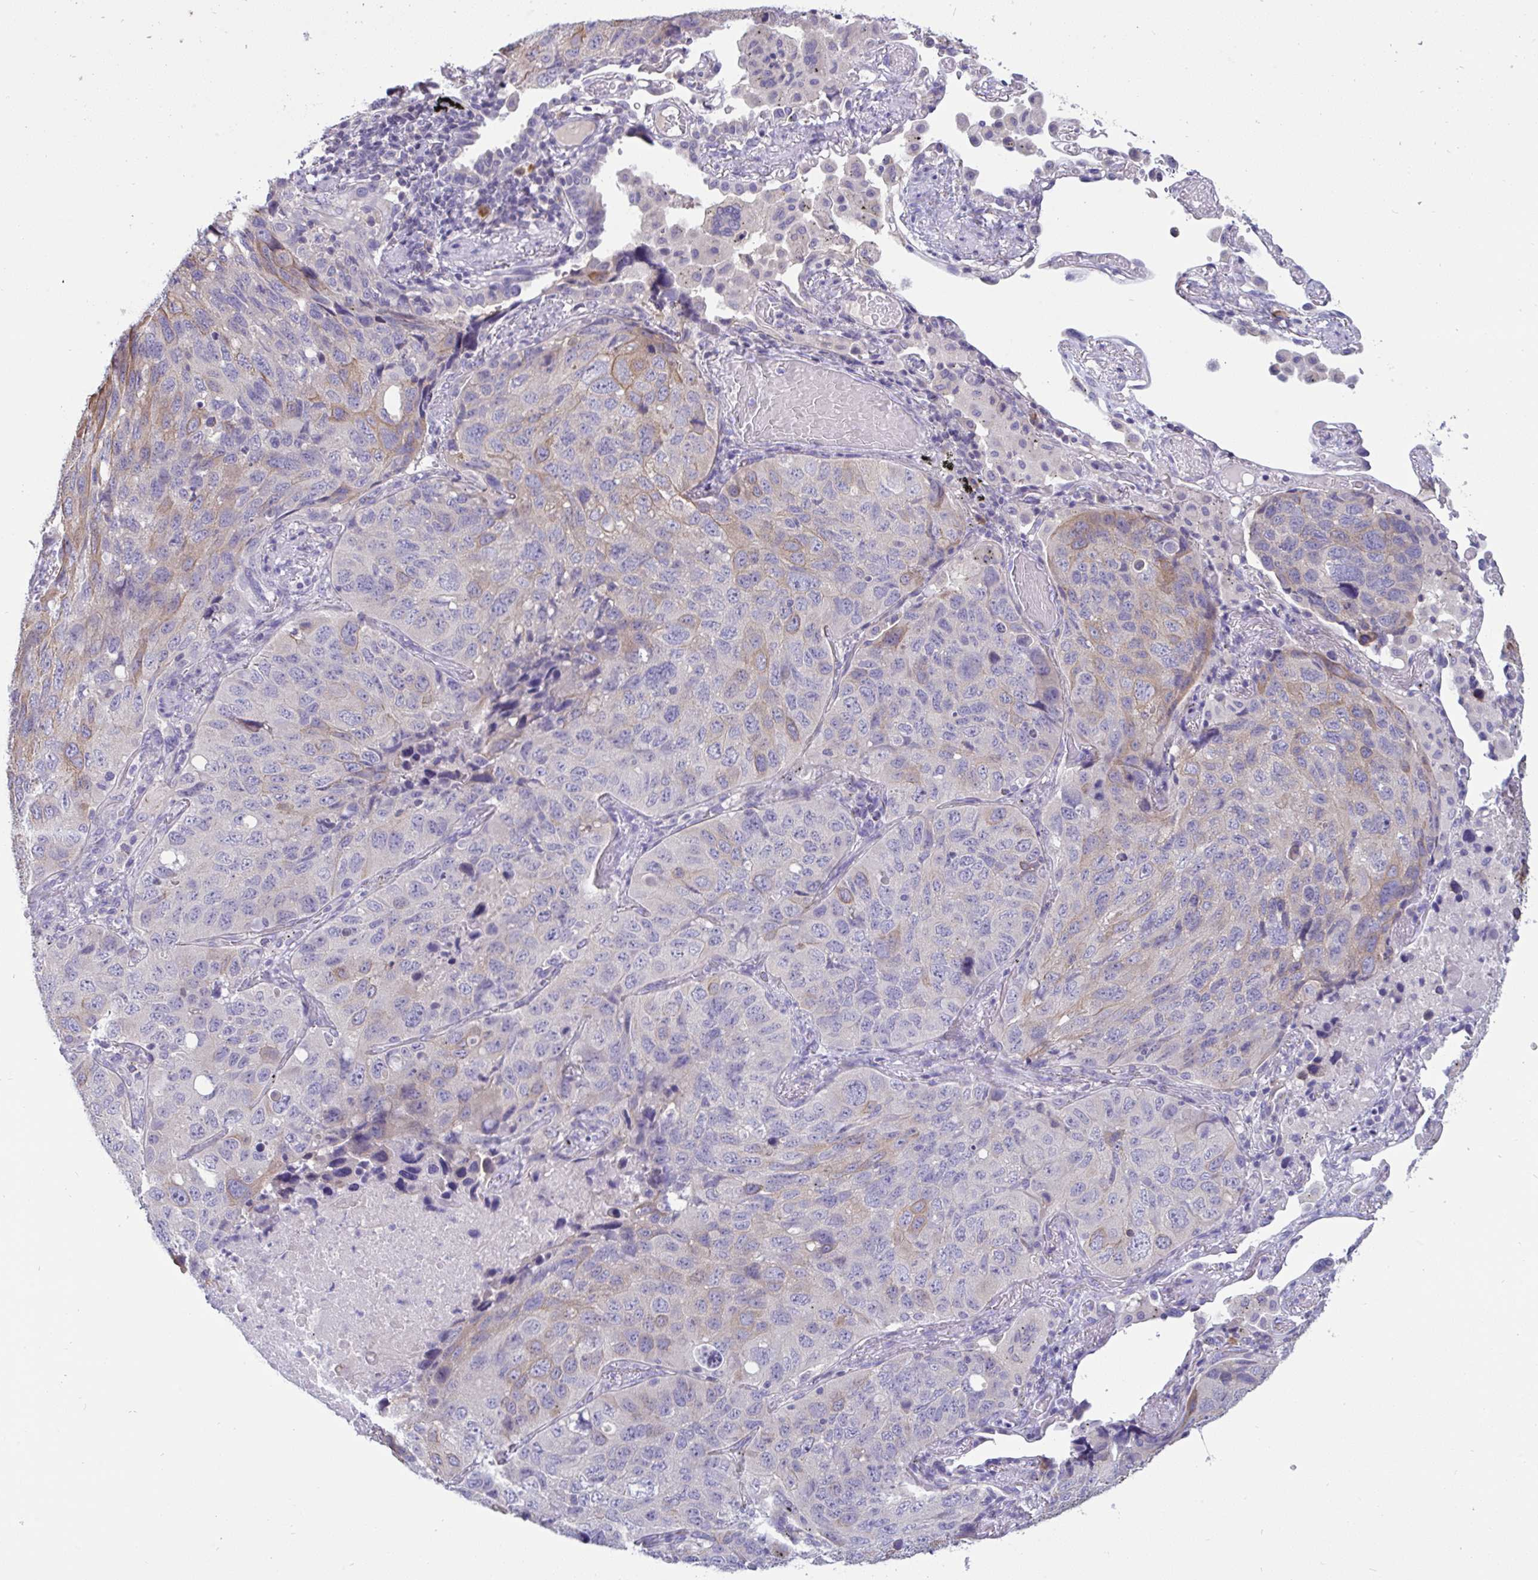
{"staining": {"intensity": "weak", "quantity": "<25%", "location": "cytoplasmic/membranous"}, "tissue": "lung cancer", "cell_type": "Tumor cells", "image_type": "cancer", "snomed": [{"axis": "morphology", "description": "Squamous cell carcinoma, NOS"}, {"axis": "topography", "description": "Lung"}], "caption": "High power microscopy micrograph of an immunohistochemistry photomicrograph of squamous cell carcinoma (lung), revealing no significant expression in tumor cells.", "gene": "TMEM41A", "patient": {"sex": "male", "age": 60}}